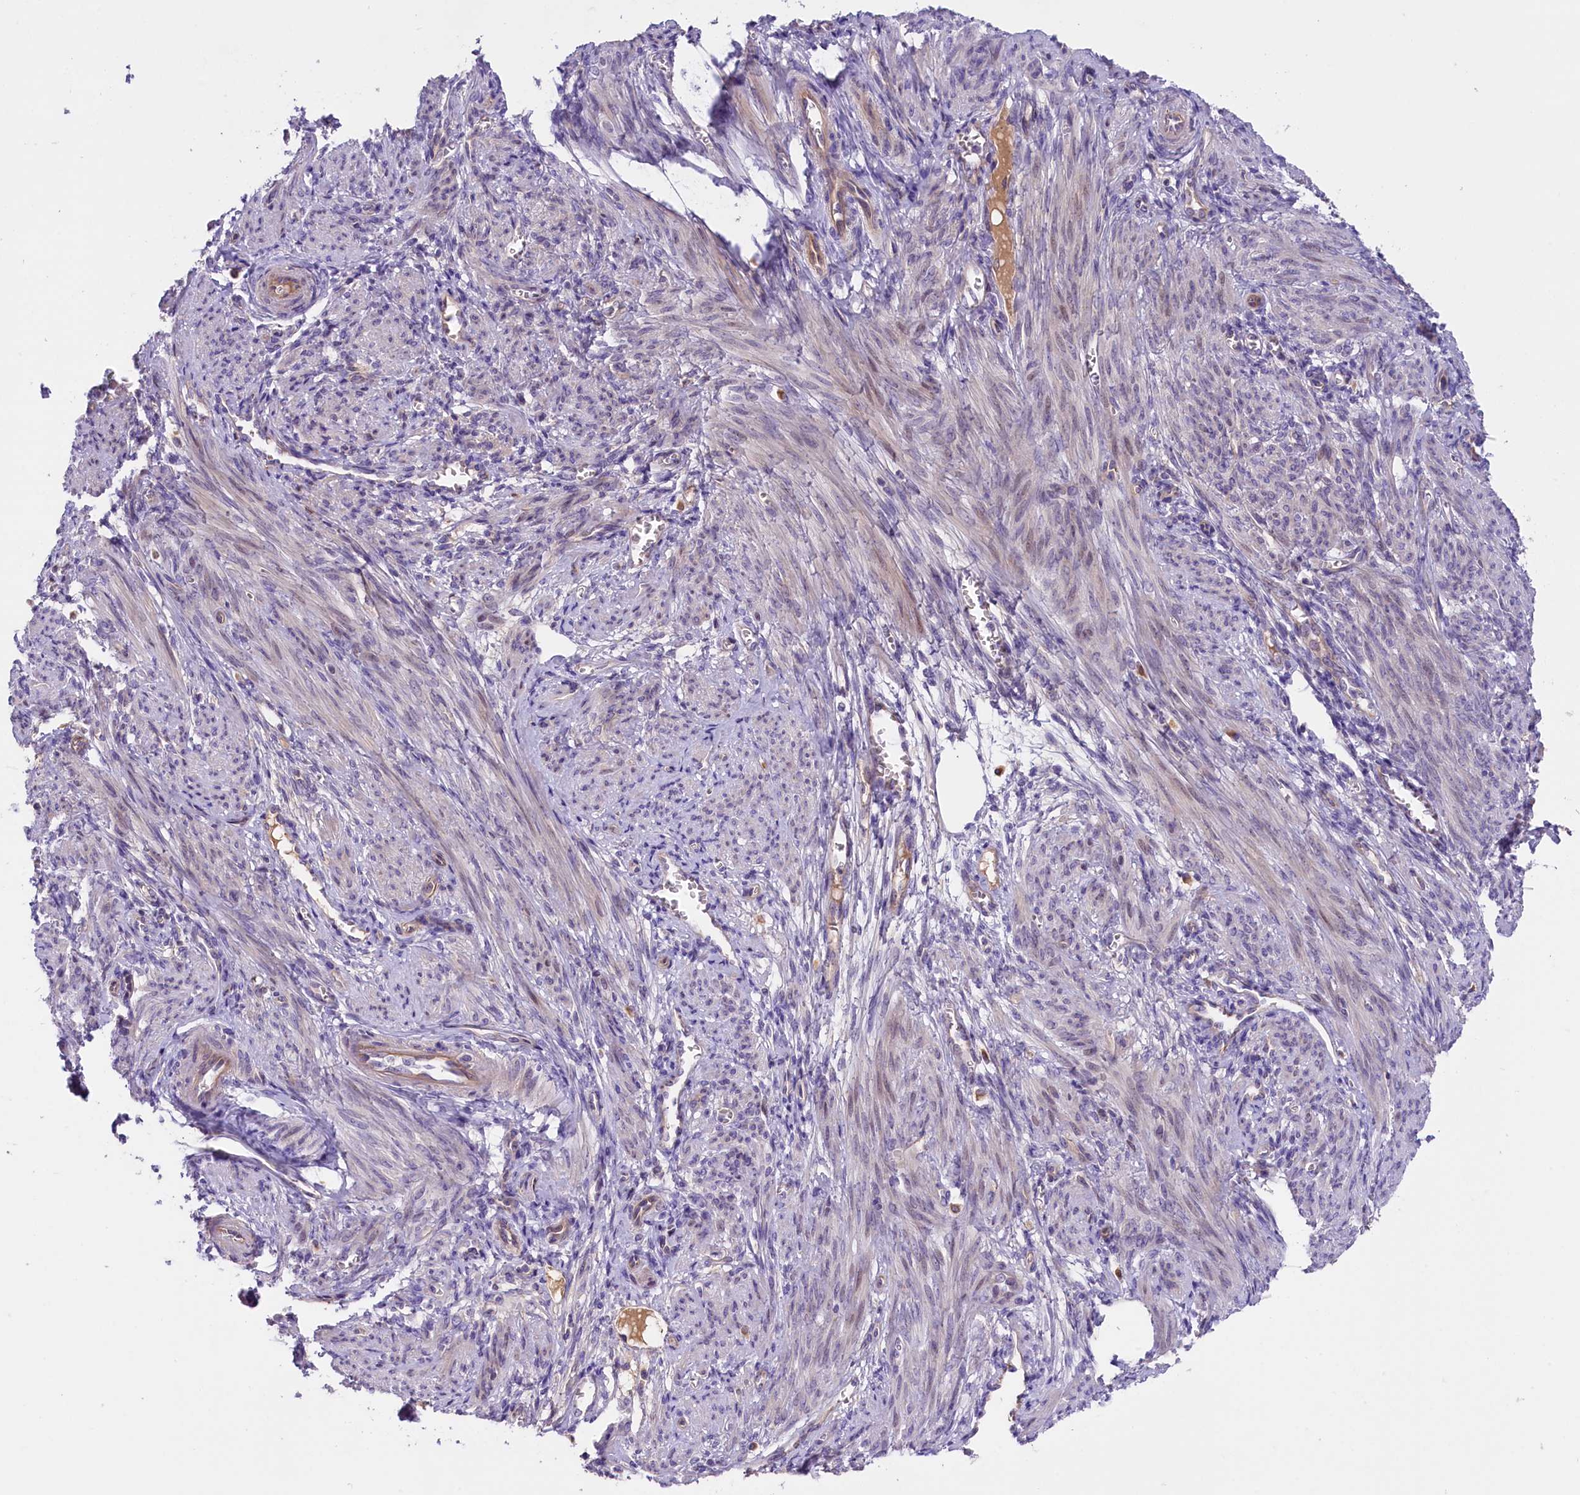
{"staining": {"intensity": "negative", "quantity": "none", "location": "none"}, "tissue": "smooth muscle", "cell_type": "Smooth muscle cells", "image_type": "normal", "snomed": [{"axis": "morphology", "description": "Normal tissue, NOS"}, {"axis": "topography", "description": "Smooth muscle"}], "caption": "IHC micrograph of normal smooth muscle: human smooth muscle stained with DAB (3,3'-diaminobenzidine) reveals no significant protein expression in smooth muscle cells.", "gene": "CCDC32", "patient": {"sex": "female", "age": 39}}